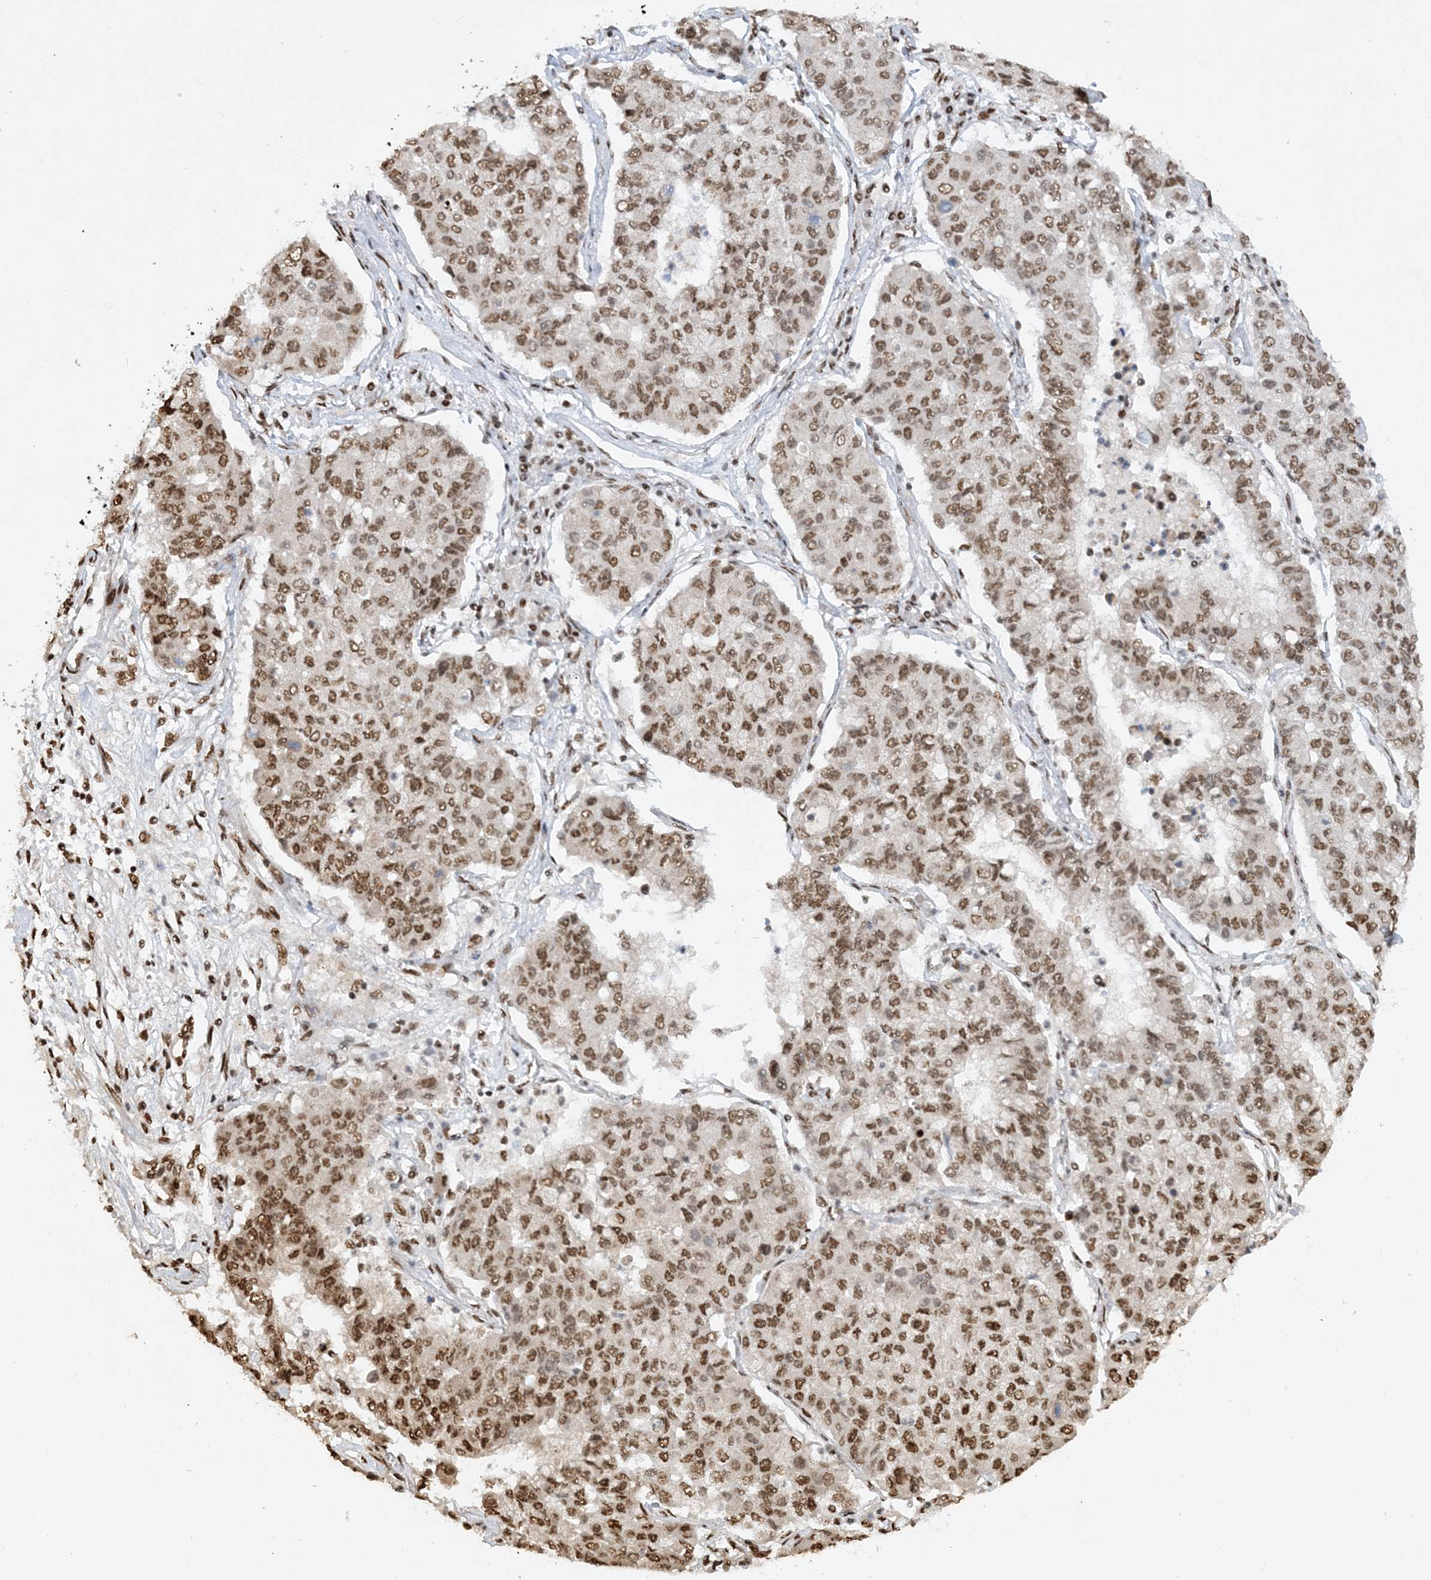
{"staining": {"intensity": "moderate", "quantity": ">75%", "location": "nuclear"}, "tissue": "lung cancer", "cell_type": "Tumor cells", "image_type": "cancer", "snomed": [{"axis": "morphology", "description": "Squamous cell carcinoma, NOS"}, {"axis": "topography", "description": "Lung"}], "caption": "The histopathology image displays immunohistochemical staining of squamous cell carcinoma (lung). There is moderate nuclear positivity is identified in about >75% of tumor cells. (brown staining indicates protein expression, while blue staining denotes nuclei).", "gene": "DELE1", "patient": {"sex": "male", "age": 74}}